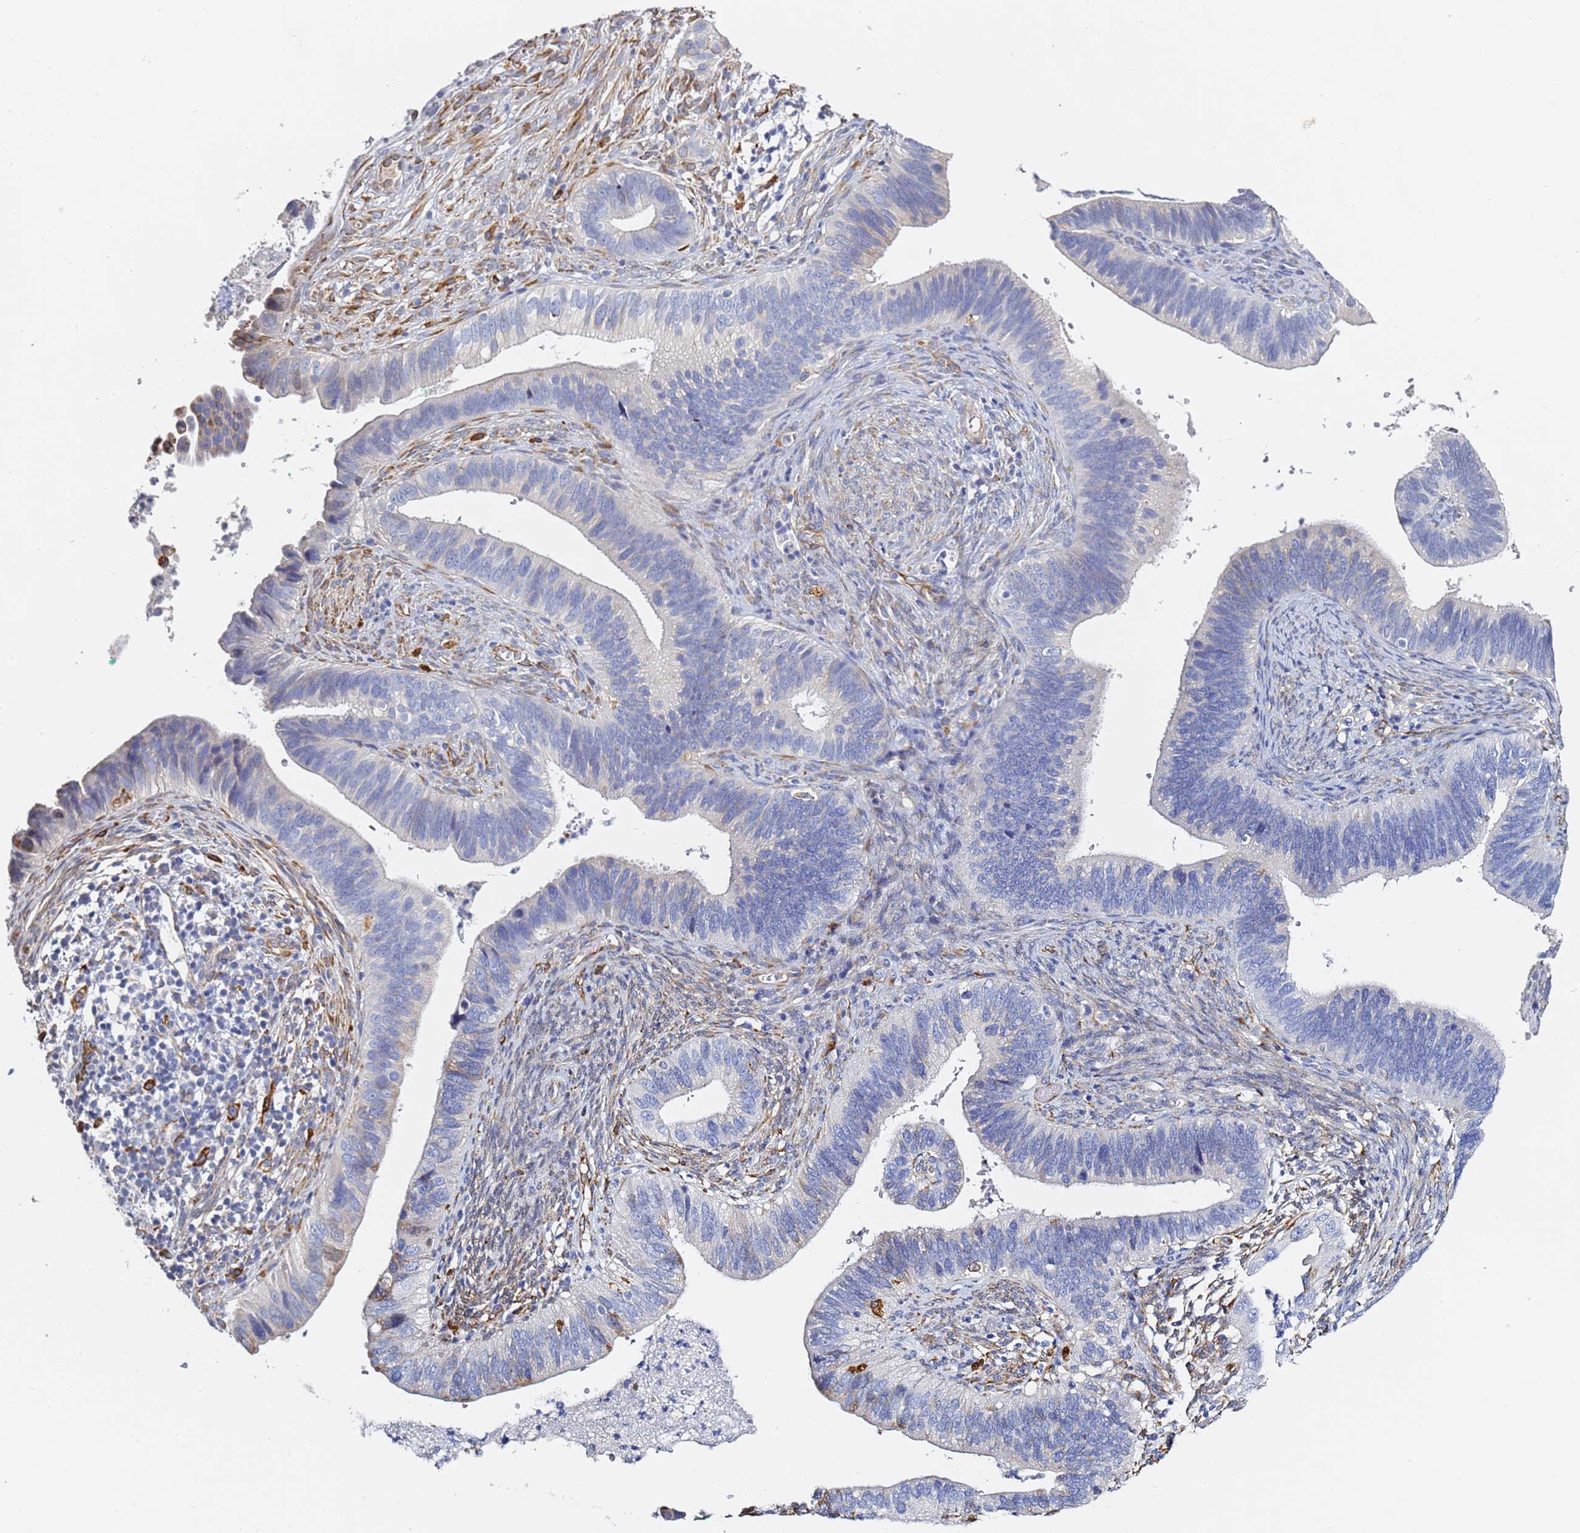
{"staining": {"intensity": "negative", "quantity": "none", "location": "none"}, "tissue": "cervical cancer", "cell_type": "Tumor cells", "image_type": "cancer", "snomed": [{"axis": "morphology", "description": "Adenocarcinoma, NOS"}, {"axis": "topography", "description": "Cervix"}], "caption": "A high-resolution photomicrograph shows immunohistochemistry staining of adenocarcinoma (cervical), which exhibits no significant positivity in tumor cells.", "gene": "GDAP2", "patient": {"sex": "female", "age": 42}}